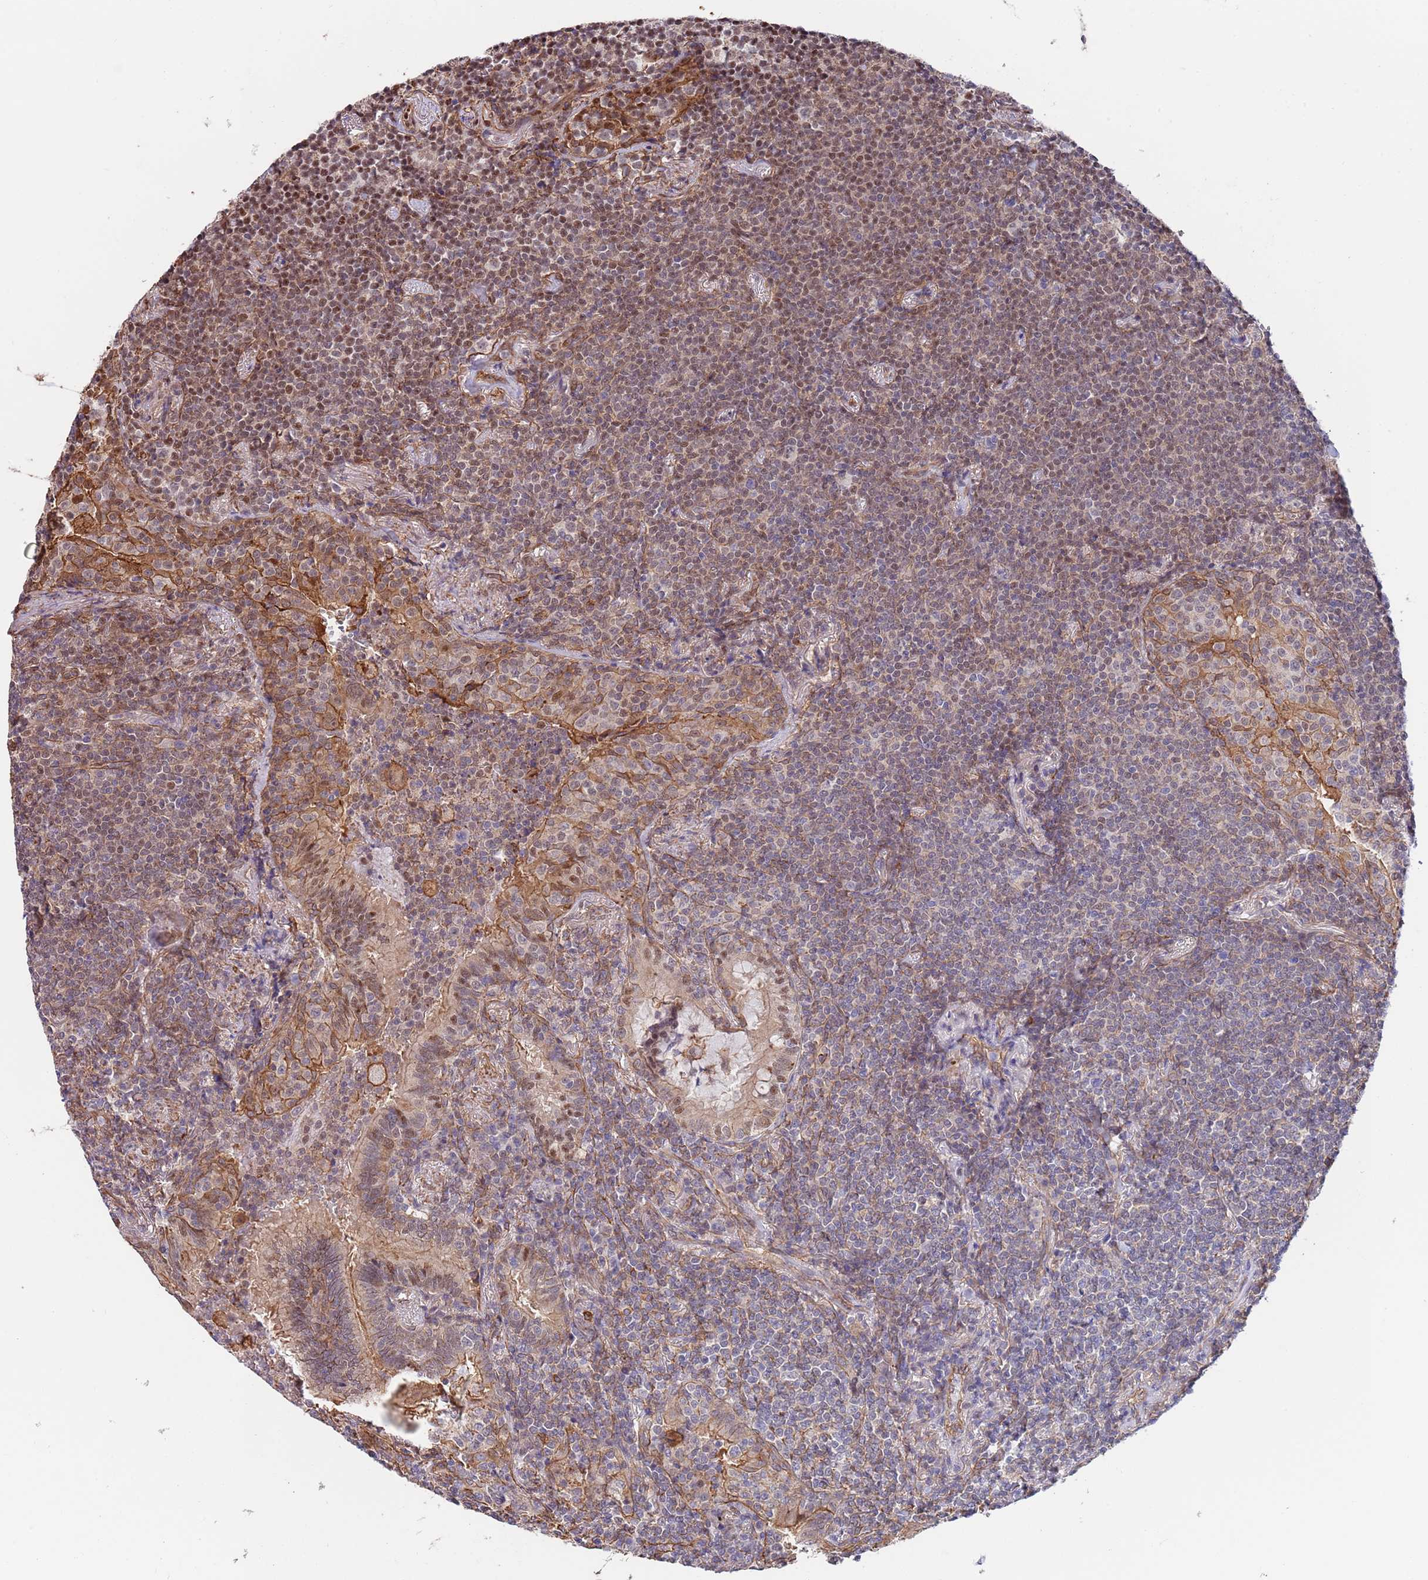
{"staining": {"intensity": "weak", "quantity": "25%-75%", "location": "cytoplasmic/membranous,nuclear"}, "tissue": "lymphoma", "cell_type": "Tumor cells", "image_type": "cancer", "snomed": [{"axis": "morphology", "description": "Malignant lymphoma, non-Hodgkin's type, Low grade"}, {"axis": "topography", "description": "Lung"}], "caption": "A brown stain highlights weak cytoplasmic/membranous and nuclear staining of a protein in lymphoma tumor cells.", "gene": "BPNT1", "patient": {"sex": "female", "age": 71}}